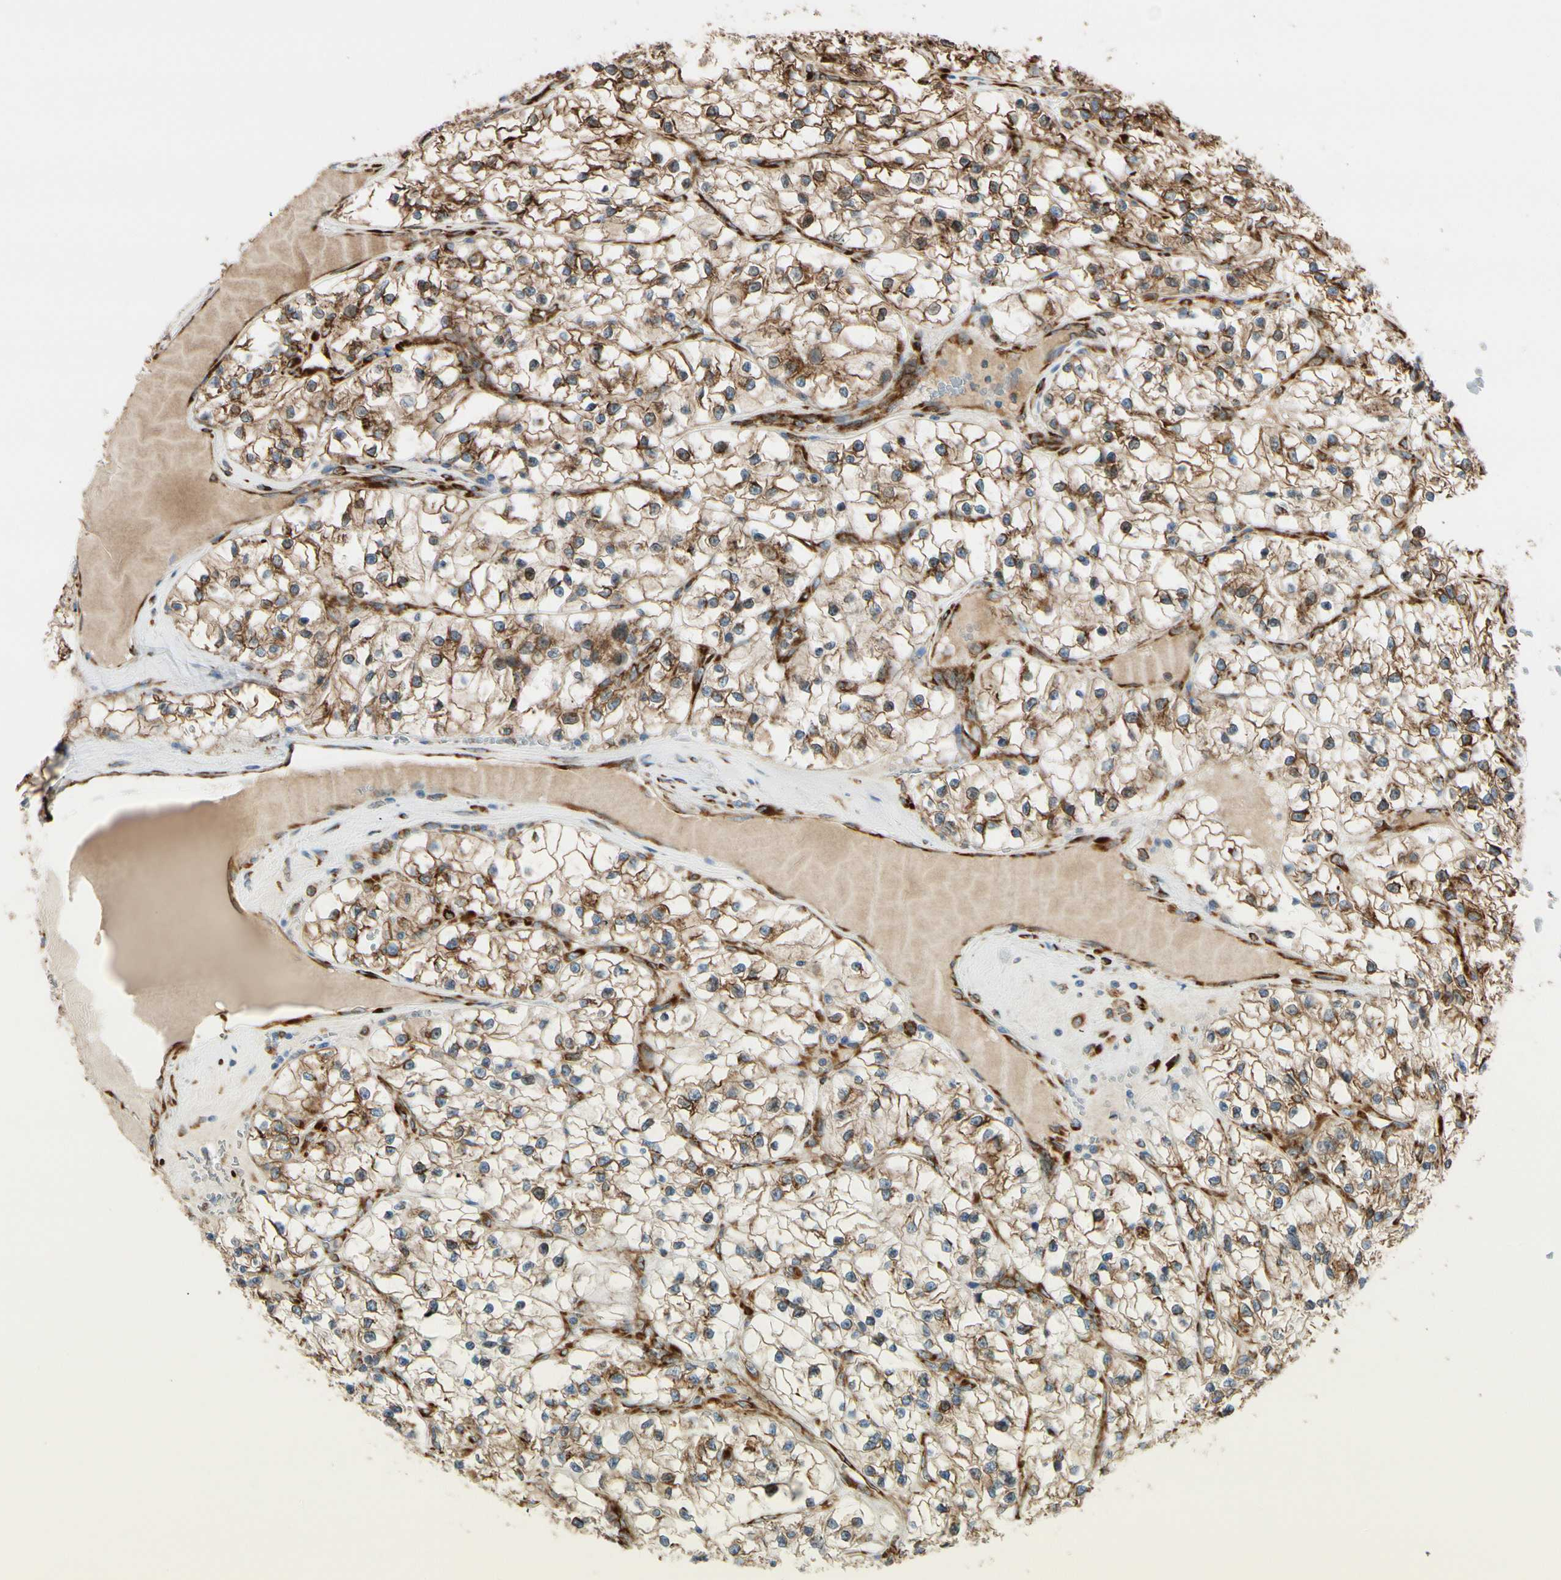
{"staining": {"intensity": "strong", "quantity": ">75%", "location": "cytoplasmic/membranous"}, "tissue": "renal cancer", "cell_type": "Tumor cells", "image_type": "cancer", "snomed": [{"axis": "morphology", "description": "Adenocarcinoma, NOS"}, {"axis": "topography", "description": "Kidney"}], "caption": "Strong cytoplasmic/membranous positivity for a protein is seen in approximately >75% of tumor cells of renal cancer using immunohistochemistry (IHC).", "gene": "RRBP1", "patient": {"sex": "female", "age": 57}}